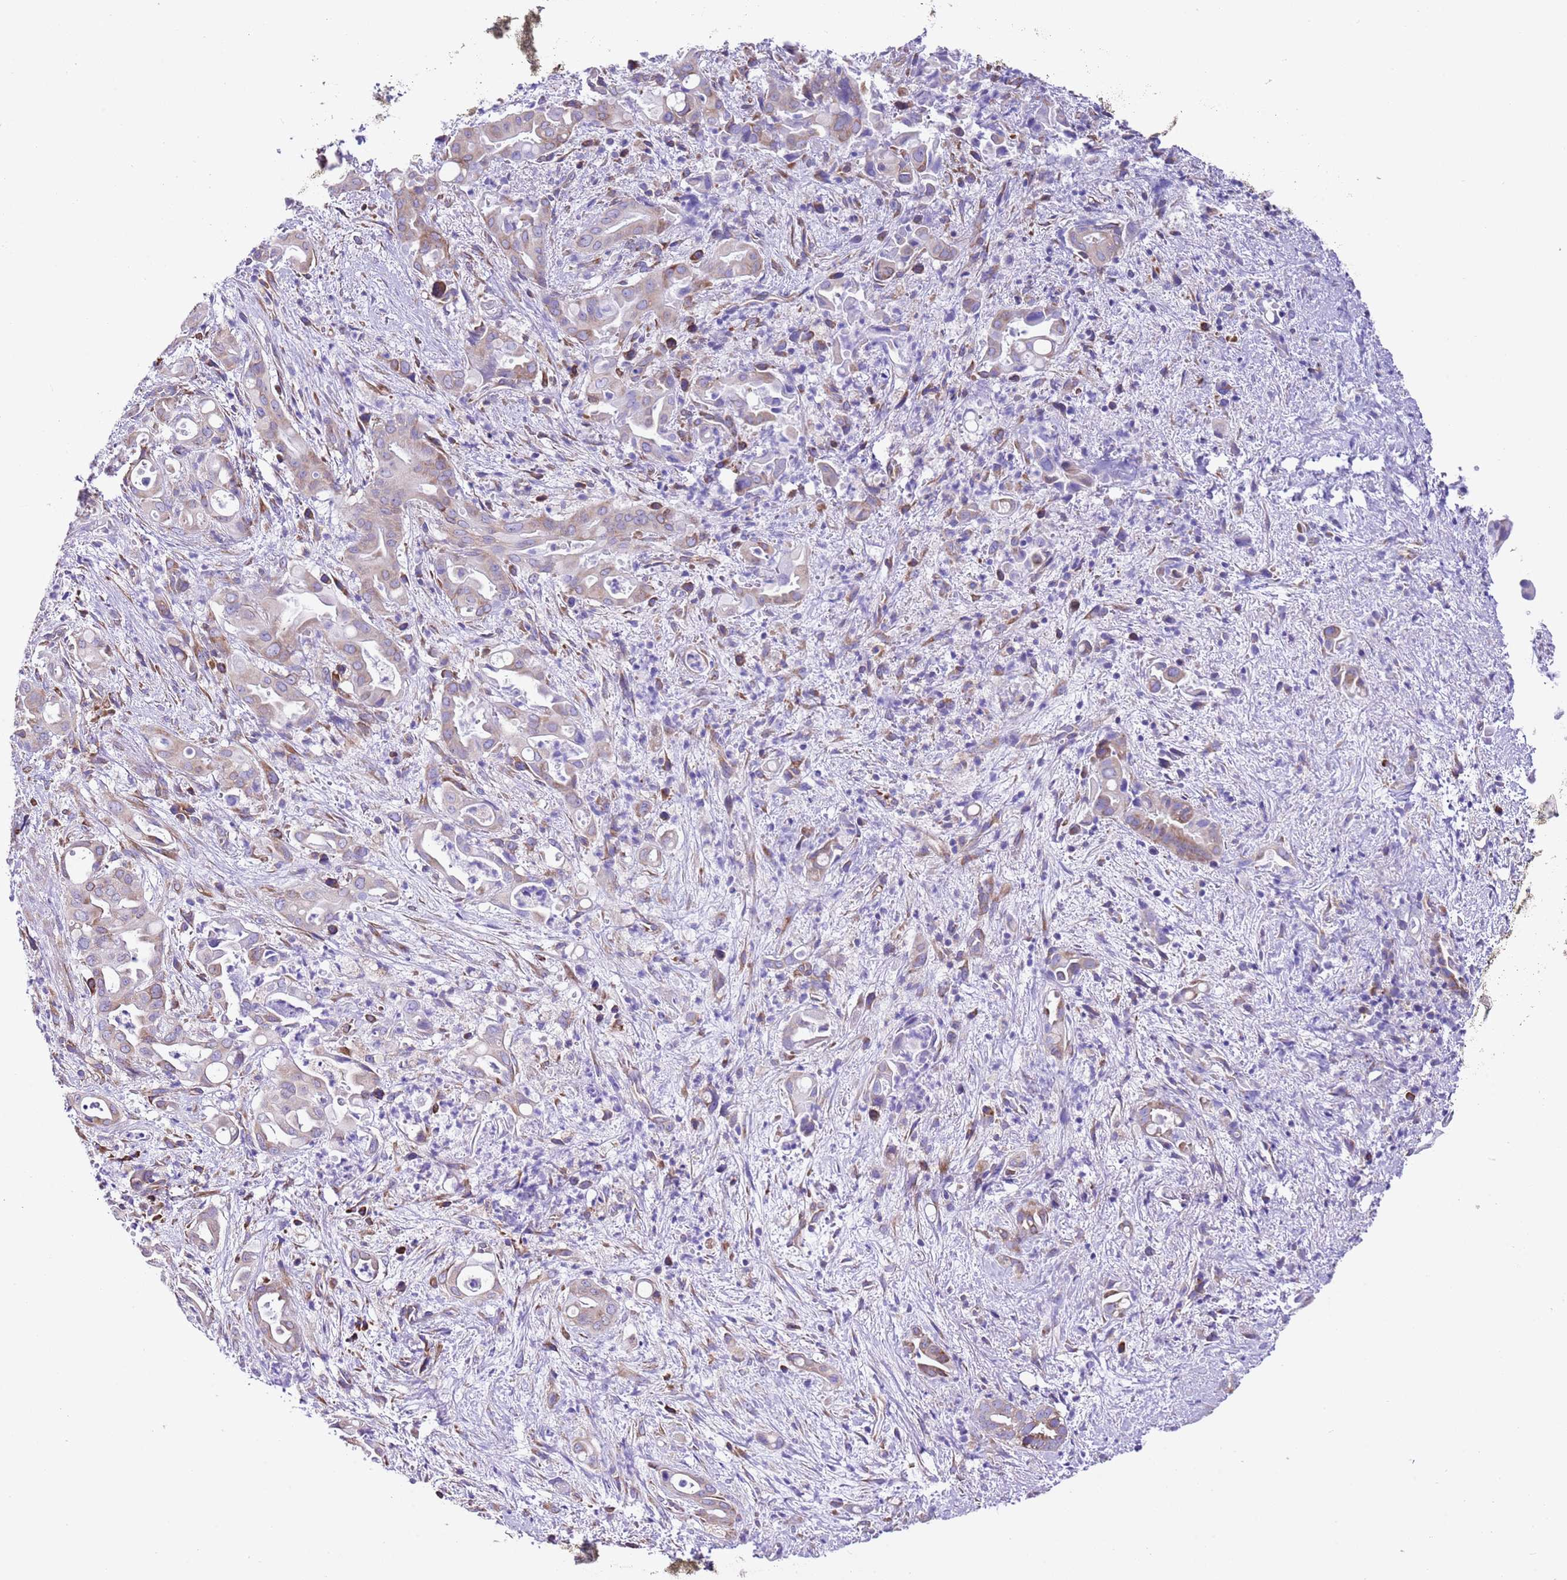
{"staining": {"intensity": "weak", "quantity": "25%-75%", "location": "cytoplasmic/membranous"}, "tissue": "liver cancer", "cell_type": "Tumor cells", "image_type": "cancer", "snomed": [{"axis": "morphology", "description": "Cholangiocarcinoma"}, {"axis": "topography", "description": "Liver"}], "caption": "Weak cytoplasmic/membranous expression for a protein is identified in about 25%-75% of tumor cells of cholangiocarcinoma (liver) using immunohistochemistry (IHC).", "gene": "RPS10", "patient": {"sex": "female", "age": 68}}